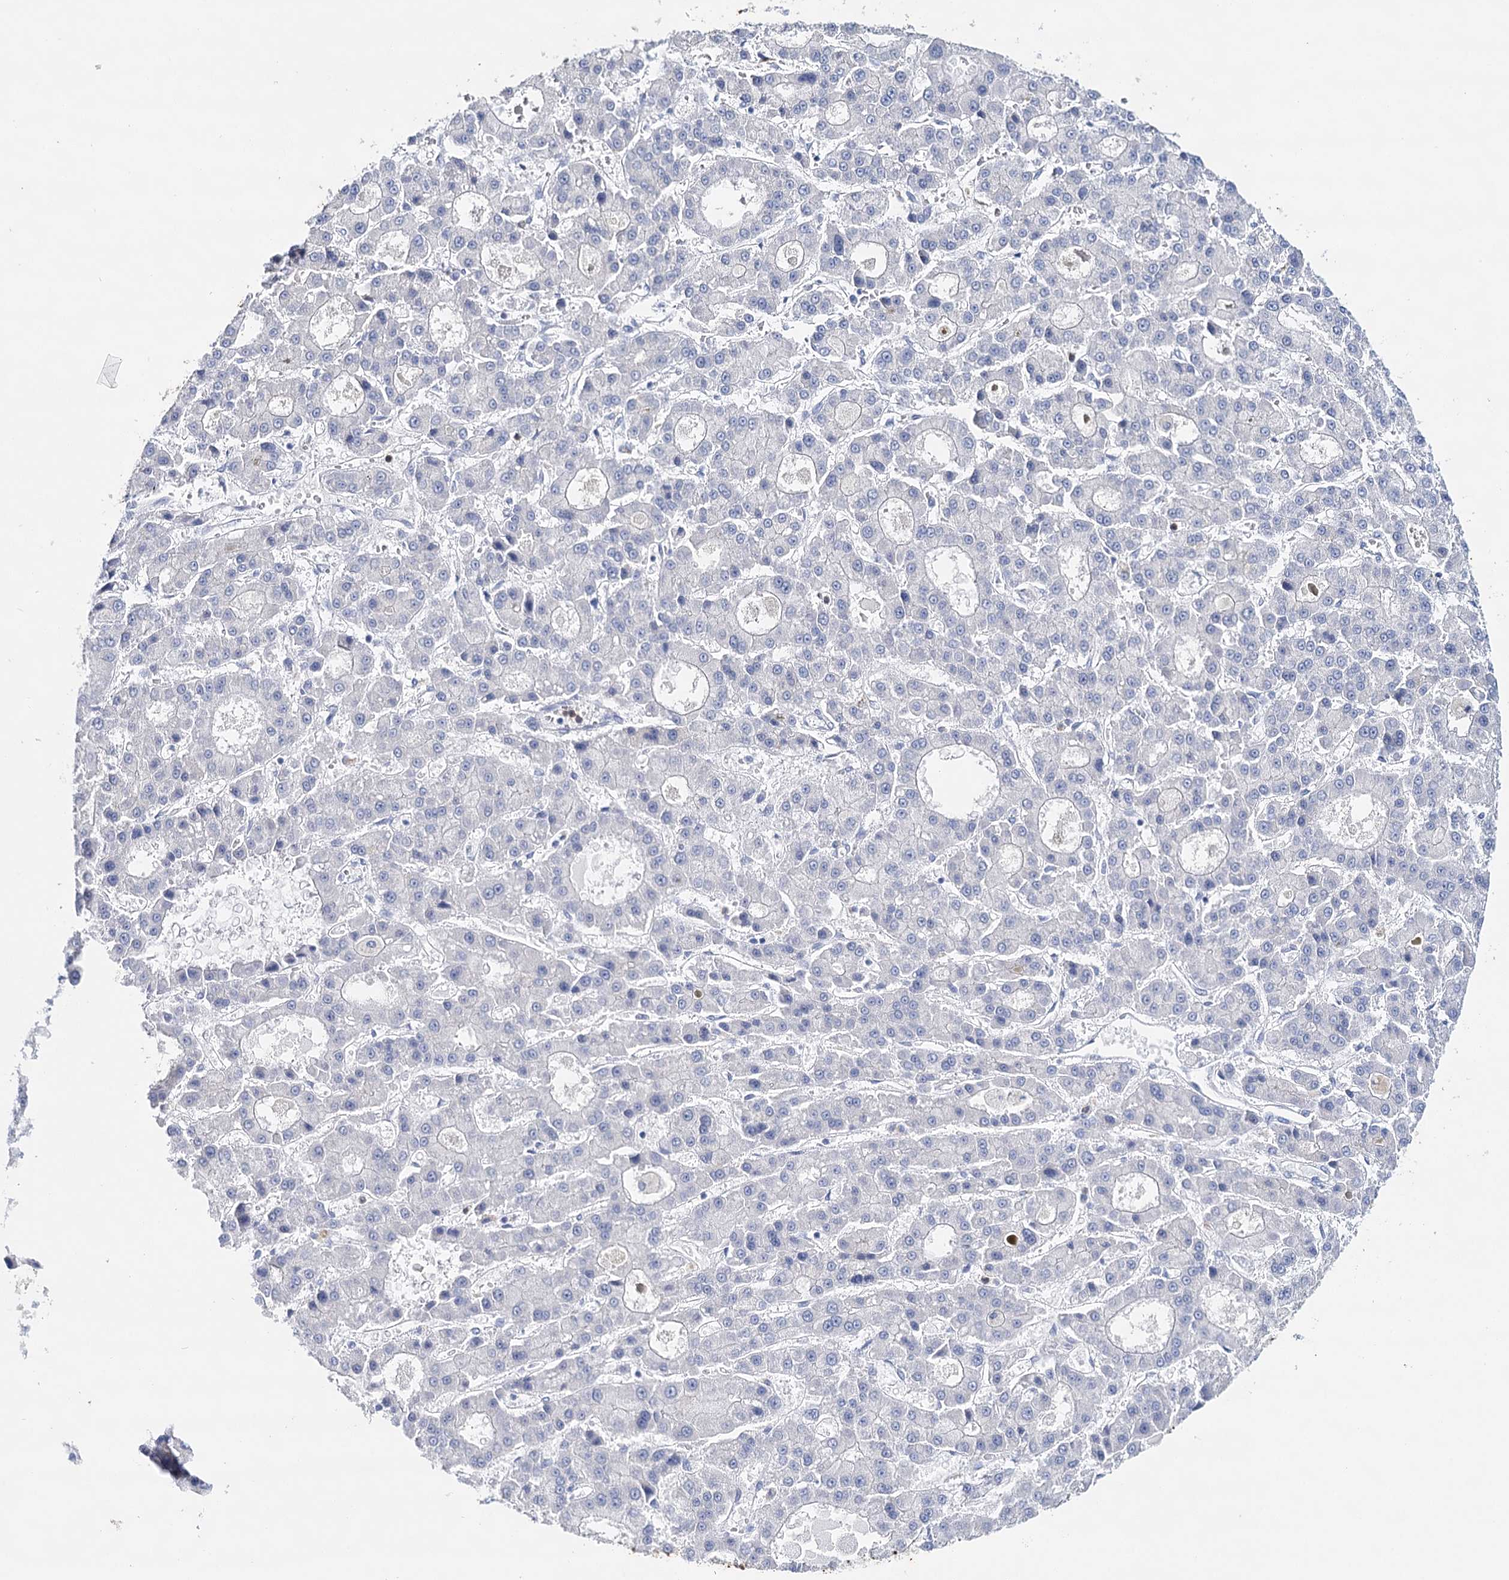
{"staining": {"intensity": "negative", "quantity": "none", "location": "none"}, "tissue": "liver cancer", "cell_type": "Tumor cells", "image_type": "cancer", "snomed": [{"axis": "morphology", "description": "Carcinoma, Hepatocellular, NOS"}, {"axis": "topography", "description": "Liver"}], "caption": "High power microscopy photomicrograph of an immunohistochemistry photomicrograph of liver cancer (hepatocellular carcinoma), revealing no significant positivity in tumor cells. The staining was performed using DAB to visualize the protein expression in brown, while the nuclei were stained in blue with hematoxylin (Magnification: 20x).", "gene": "CEACAM8", "patient": {"sex": "male", "age": 70}}